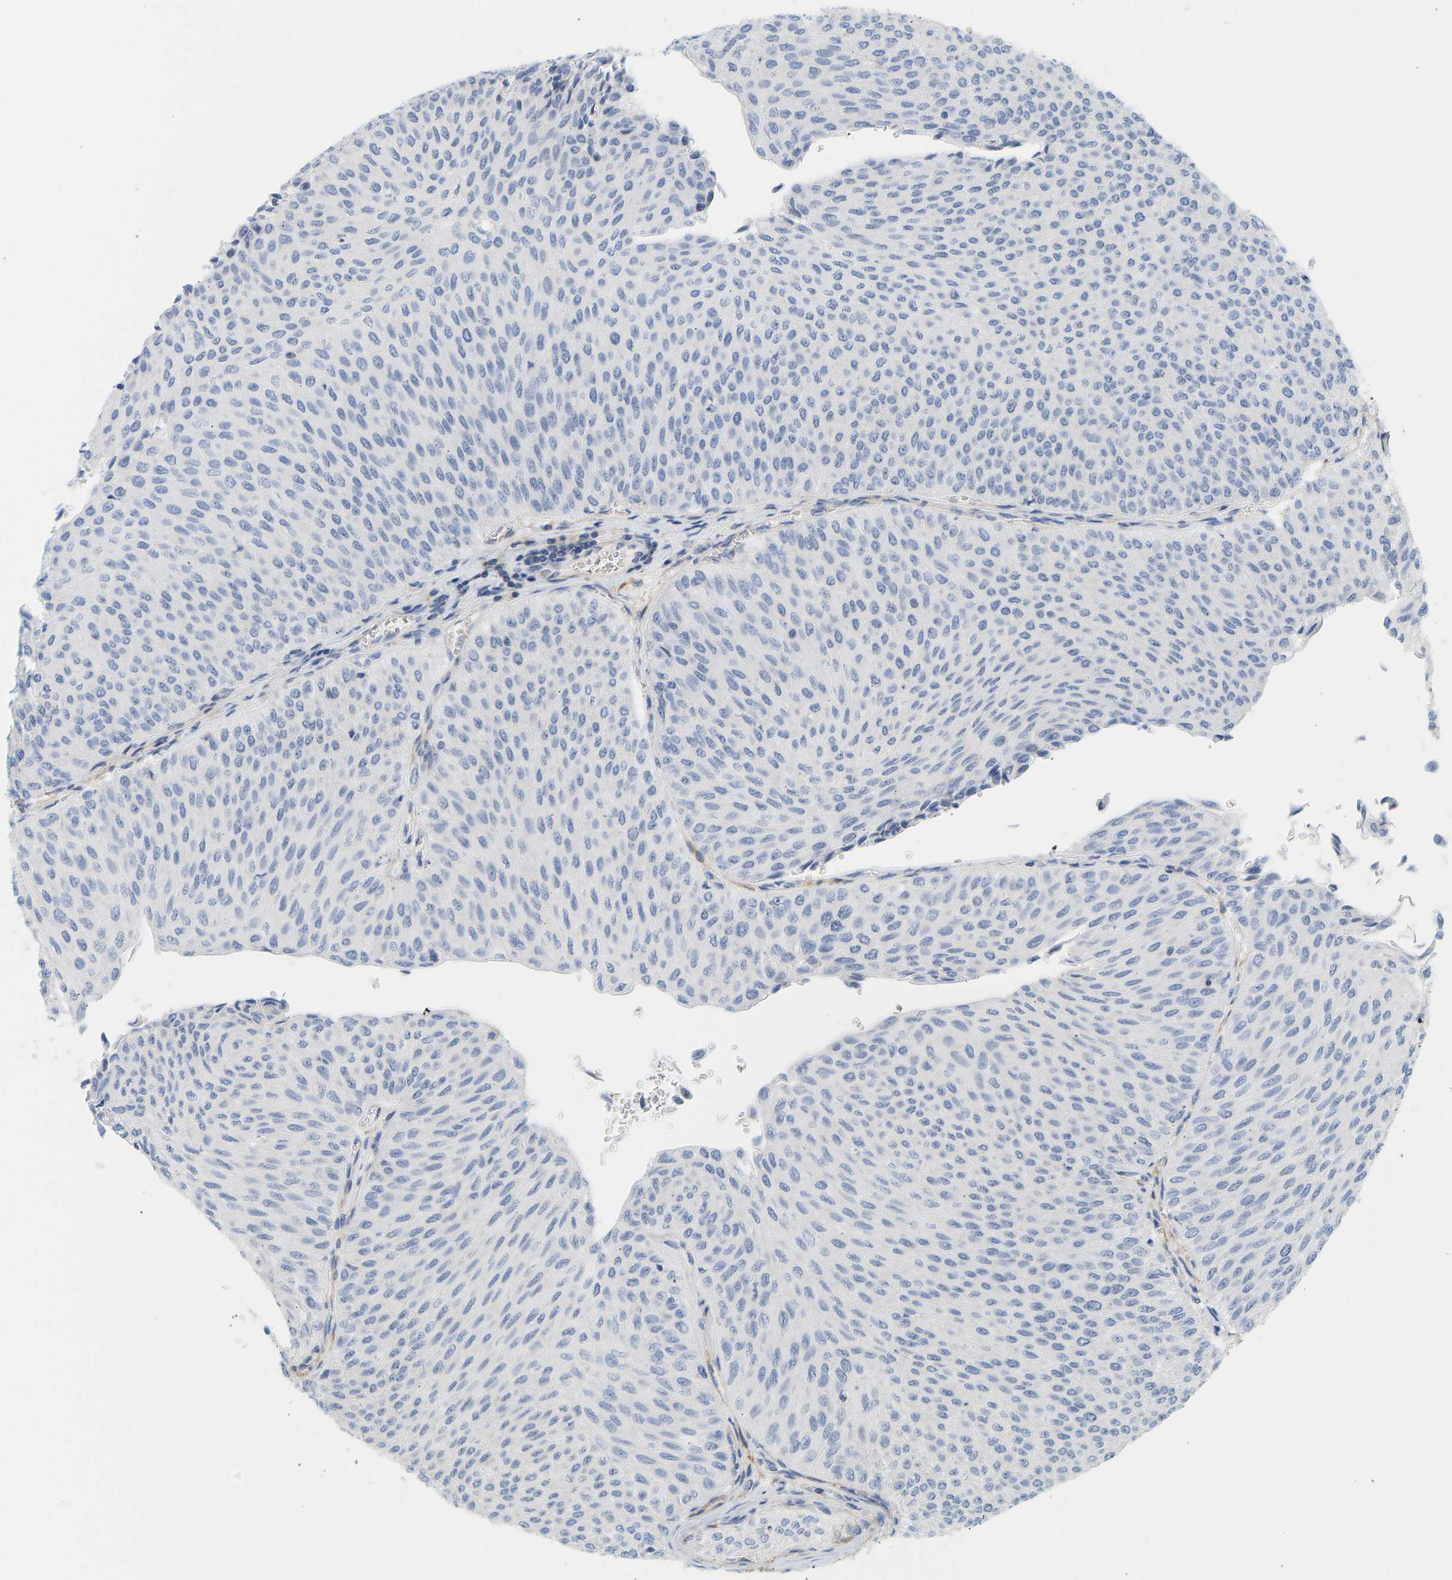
{"staining": {"intensity": "negative", "quantity": "none", "location": "none"}, "tissue": "urothelial cancer", "cell_type": "Tumor cells", "image_type": "cancer", "snomed": [{"axis": "morphology", "description": "Urothelial carcinoma, Low grade"}, {"axis": "topography", "description": "Urinary bladder"}], "caption": "Tumor cells show no significant positivity in low-grade urothelial carcinoma.", "gene": "BVES", "patient": {"sex": "male", "age": 78}}